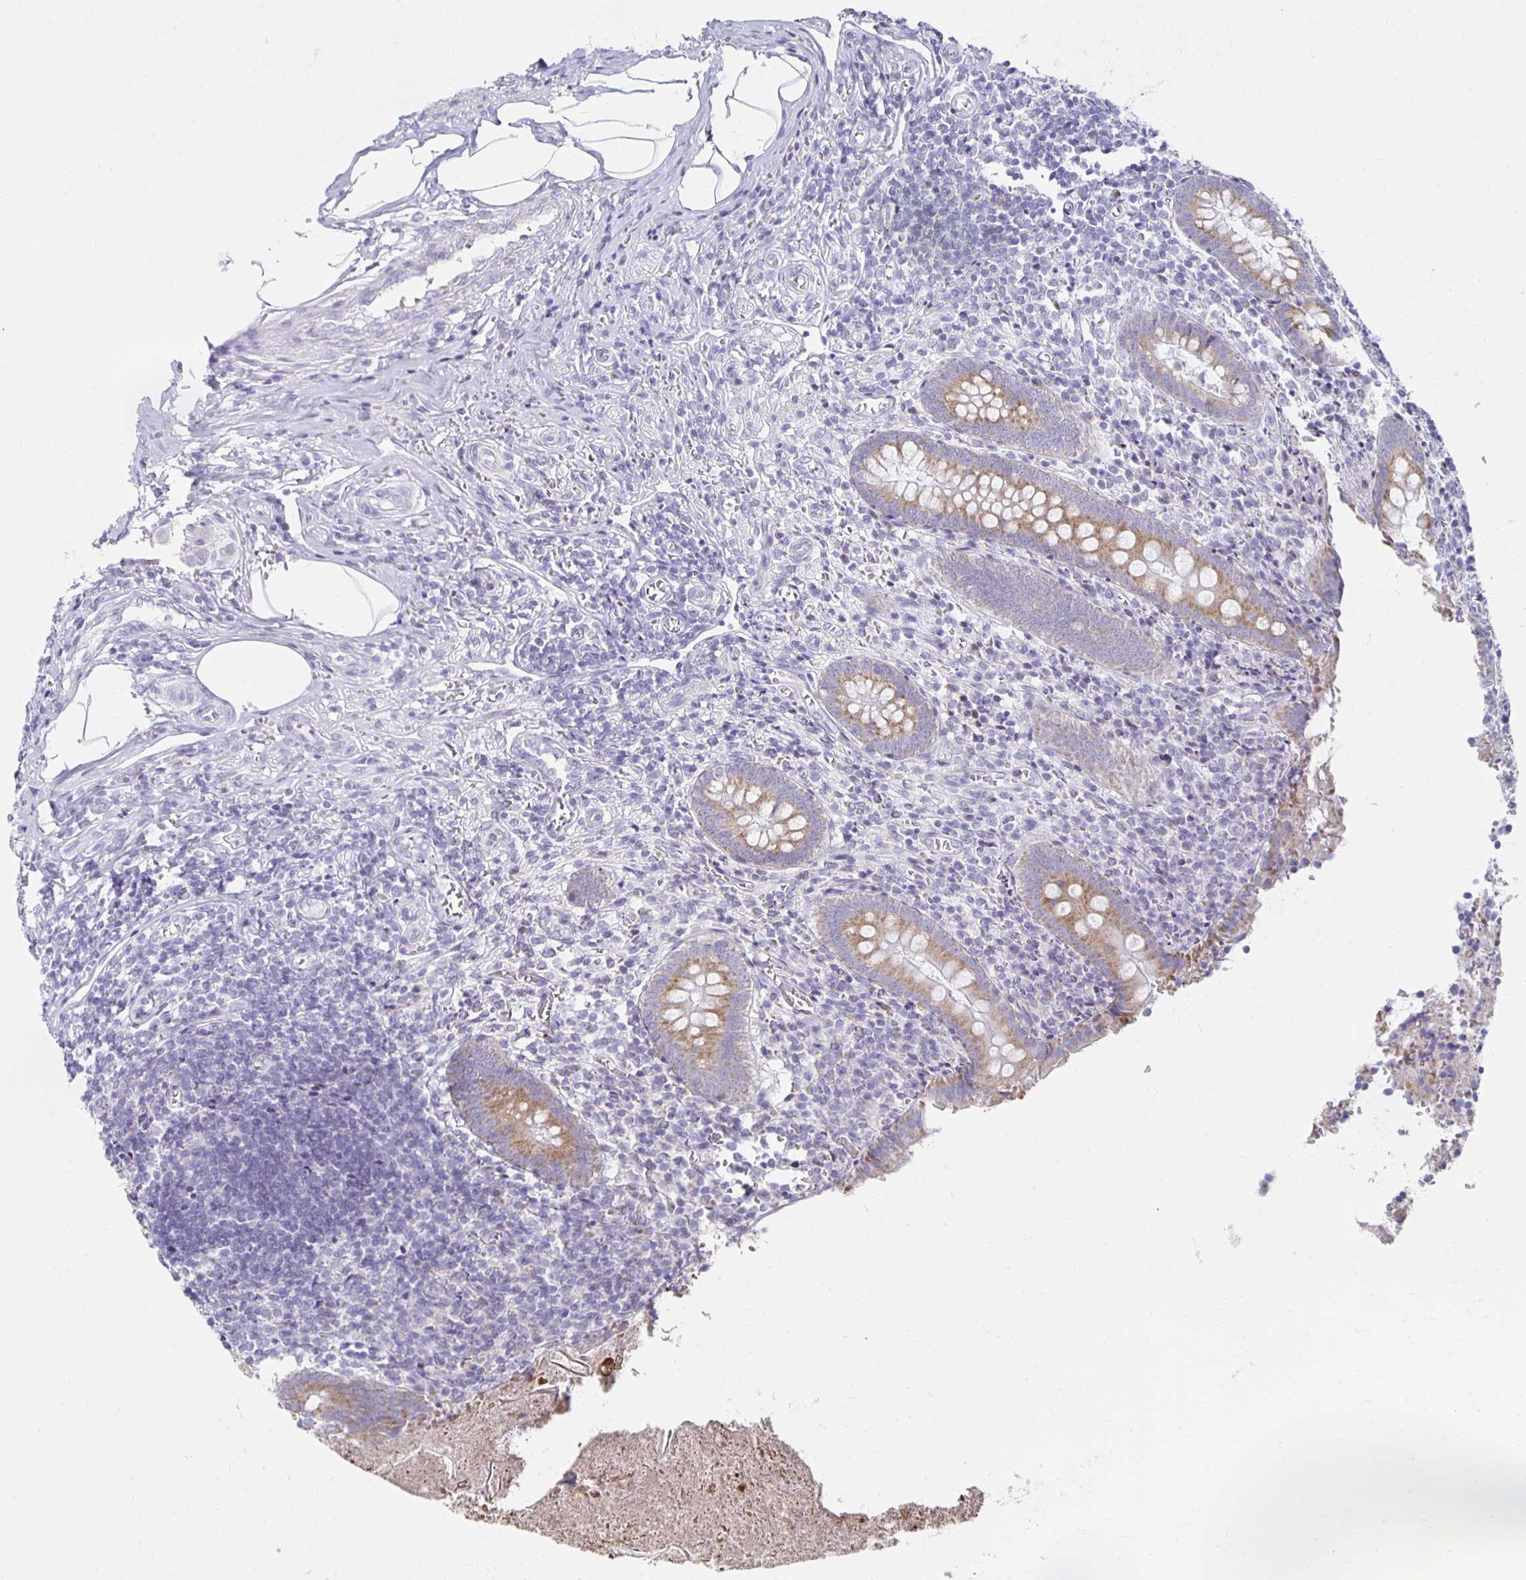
{"staining": {"intensity": "moderate", "quantity": ">75%", "location": "cytoplasmic/membranous"}, "tissue": "appendix", "cell_type": "Glandular cells", "image_type": "normal", "snomed": [{"axis": "morphology", "description": "Normal tissue, NOS"}, {"axis": "topography", "description": "Appendix"}], "caption": "Glandular cells display medium levels of moderate cytoplasmic/membranous positivity in about >75% of cells in unremarkable appendix. (Brightfield microscopy of DAB IHC at high magnification).", "gene": "TEX44", "patient": {"sex": "female", "age": 17}}